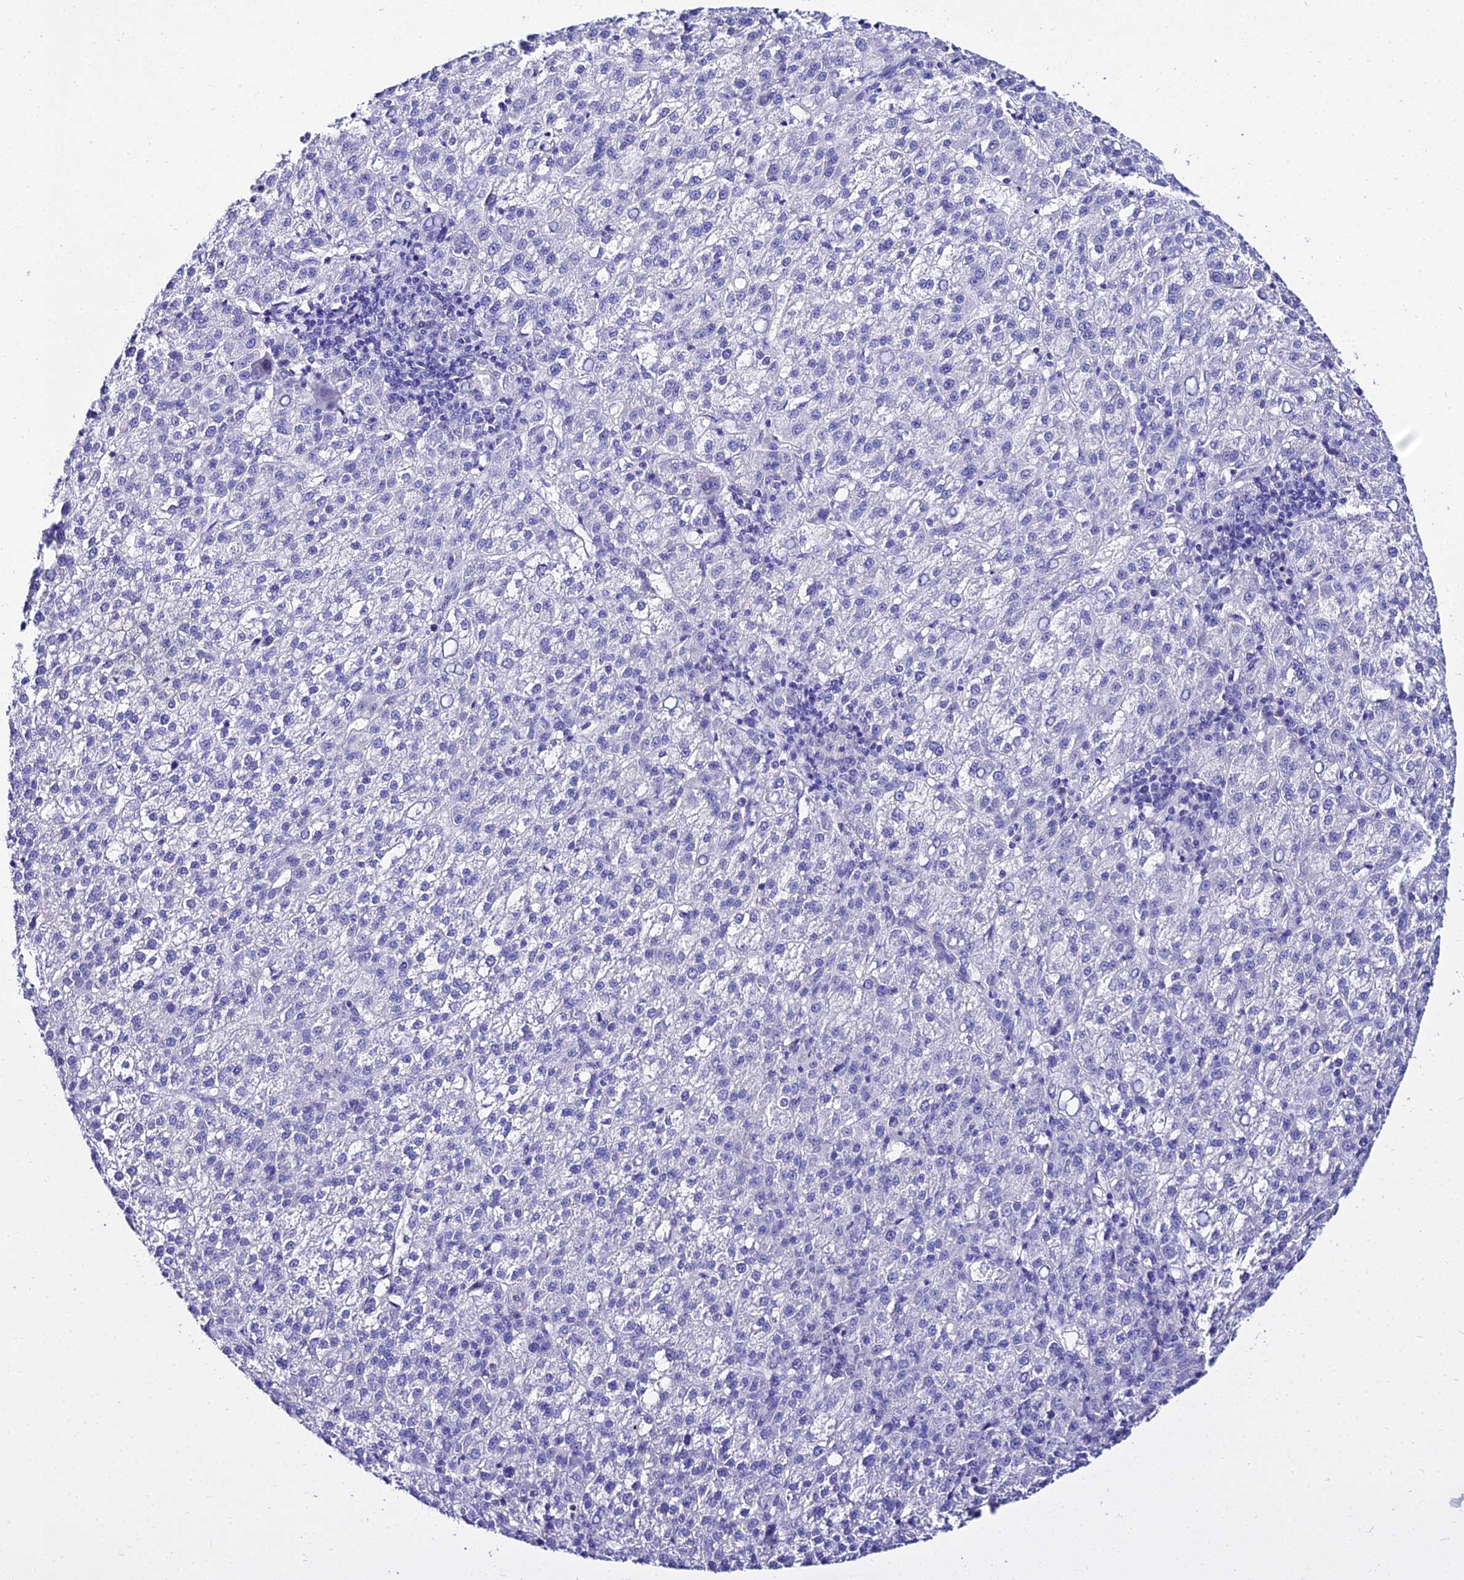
{"staining": {"intensity": "negative", "quantity": "none", "location": "none"}, "tissue": "liver cancer", "cell_type": "Tumor cells", "image_type": "cancer", "snomed": [{"axis": "morphology", "description": "Carcinoma, Hepatocellular, NOS"}, {"axis": "topography", "description": "Liver"}], "caption": "Liver cancer (hepatocellular carcinoma) stained for a protein using immunohistochemistry shows no staining tumor cells.", "gene": "TUBA3D", "patient": {"sex": "female", "age": 58}}